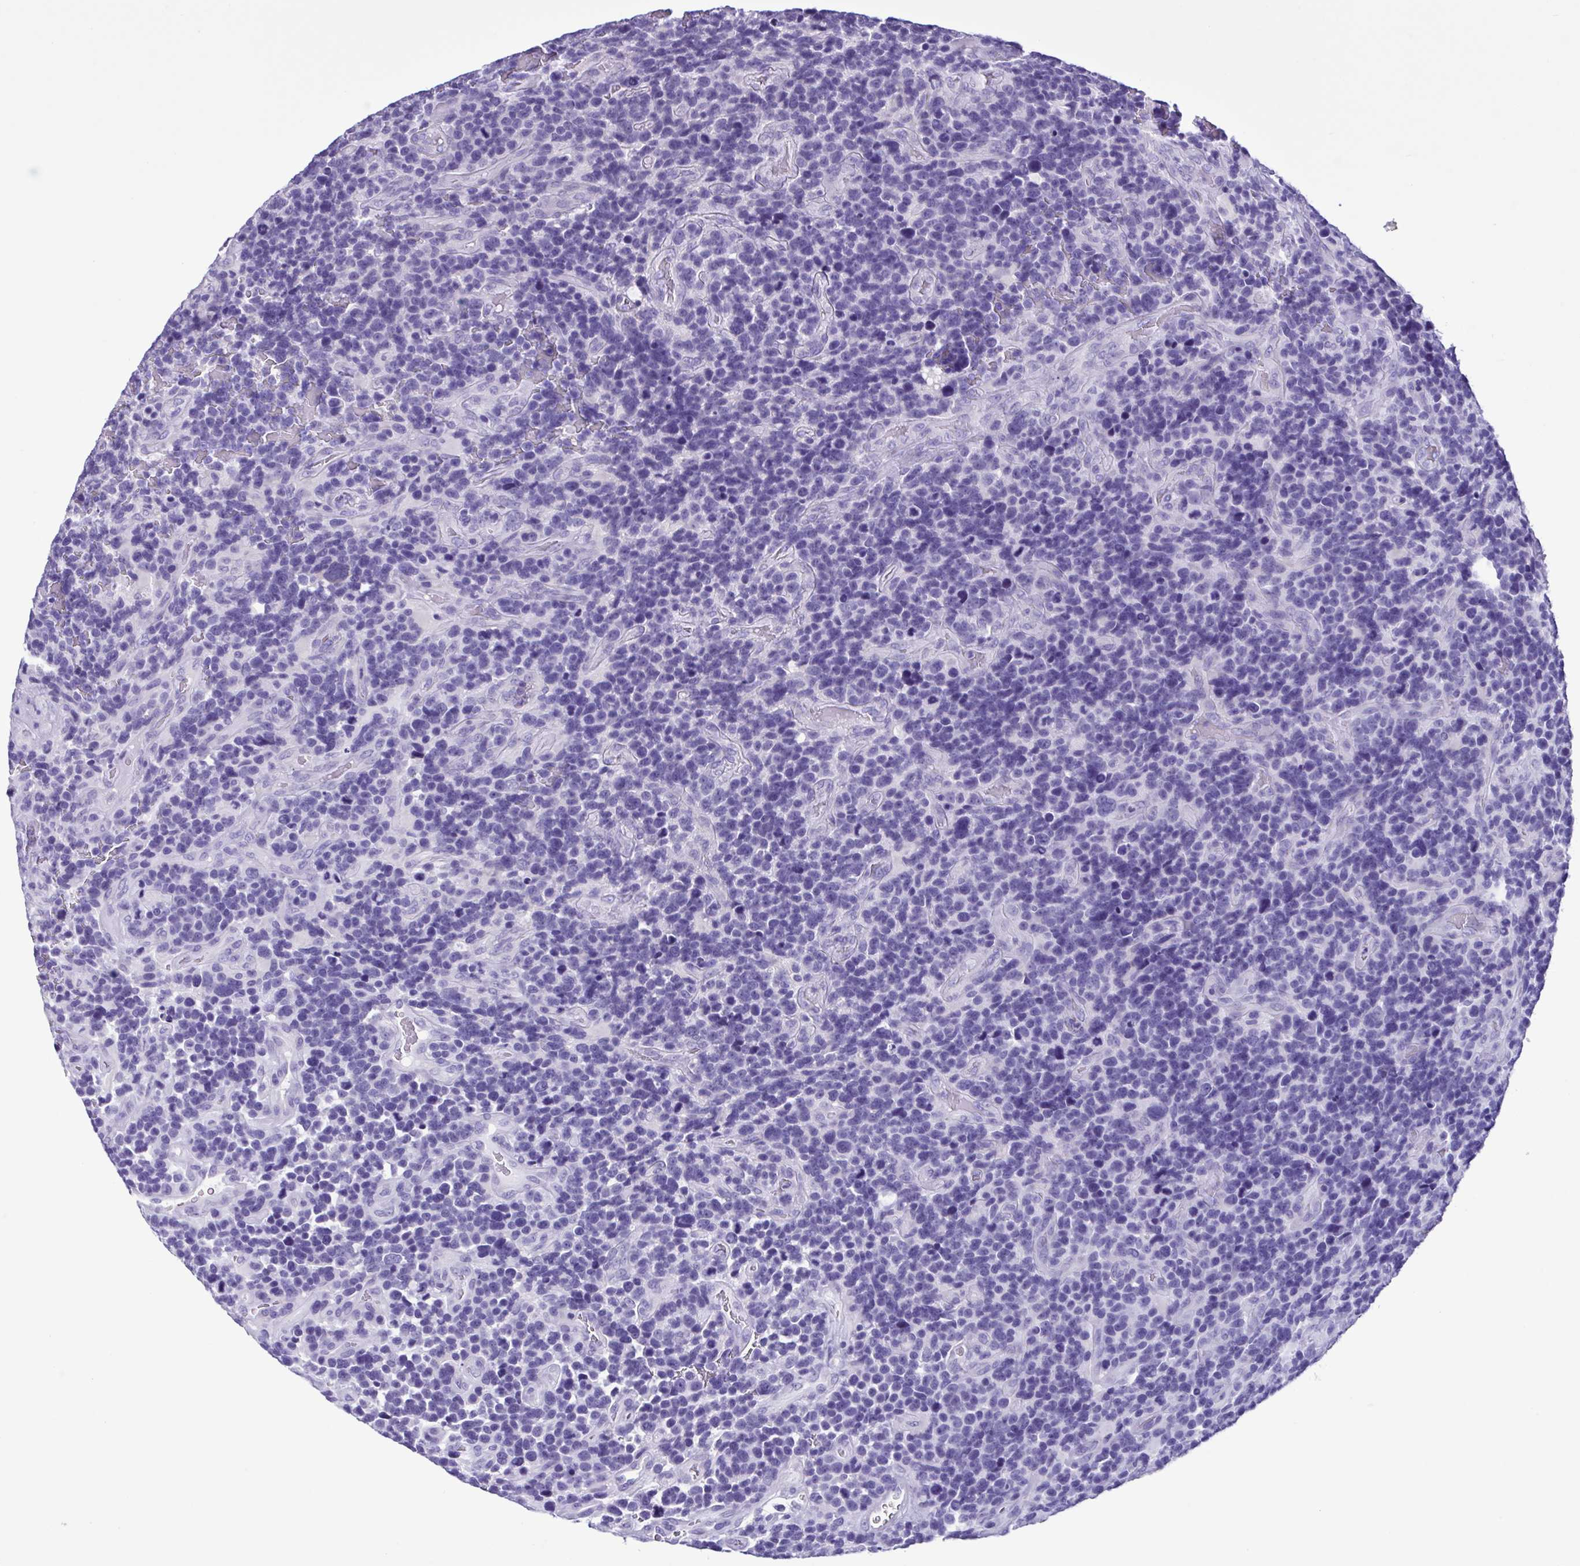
{"staining": {"intensity": "negative", "quantity": "none", "location": "none"}, "tissue": "glioma", "cell_type": "Tumor cells", "image_type": "cancer", "snomed": [{"axis": "morphology", "description": "Glioma, malignant, High grade"}, {"axis": "topography", "description": "Brain"}], "caption": "Immunohistochemistry (IHC) of human high-grade glioma (malignant) displays no staining in tumor cells.", "gene": "CBY2", "patient": {"sex": "male", "age": 33}}